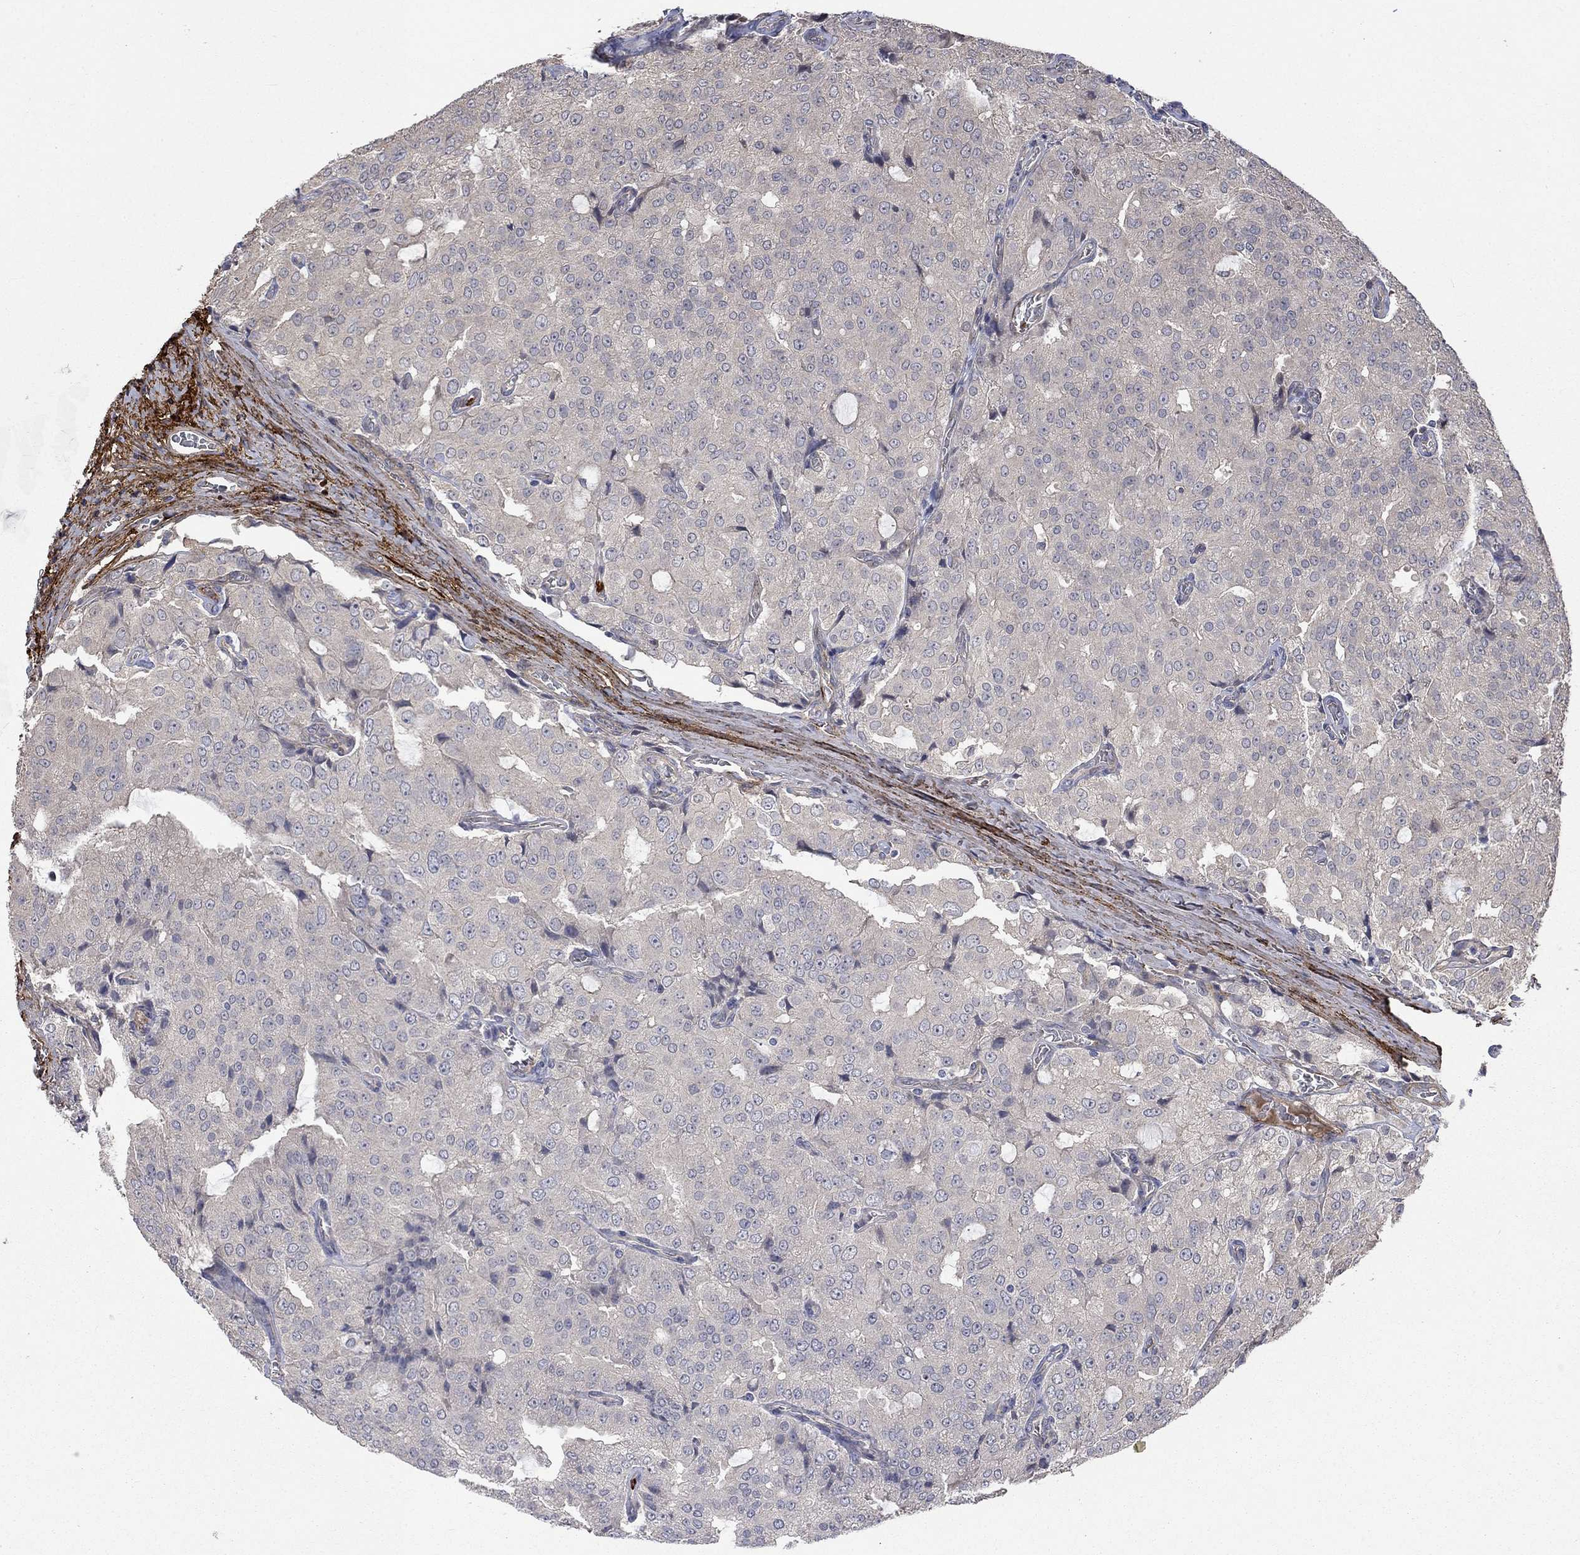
{"staining": {"intensity": "negative", "quantity": "none", "location": "none"}, "tissue": "prostate cancer", "cell_type": "Tumor cells", "image_type": "cancer", "snomed": [{"axis": "morphology", "description": "Adenocarcinoma, NOS"}, {"axis": "topography", "description": "Prostate and seminal vesicle, NOS"}, {"axis": "topography", "description": "Prostate"}], "caption": "The photomicrograph shows no significant staining in tumor cells of prostate cancer (adenocarcinoma).", "gene": "VCAN", "patient": {"sex": "male", "age": 67}}